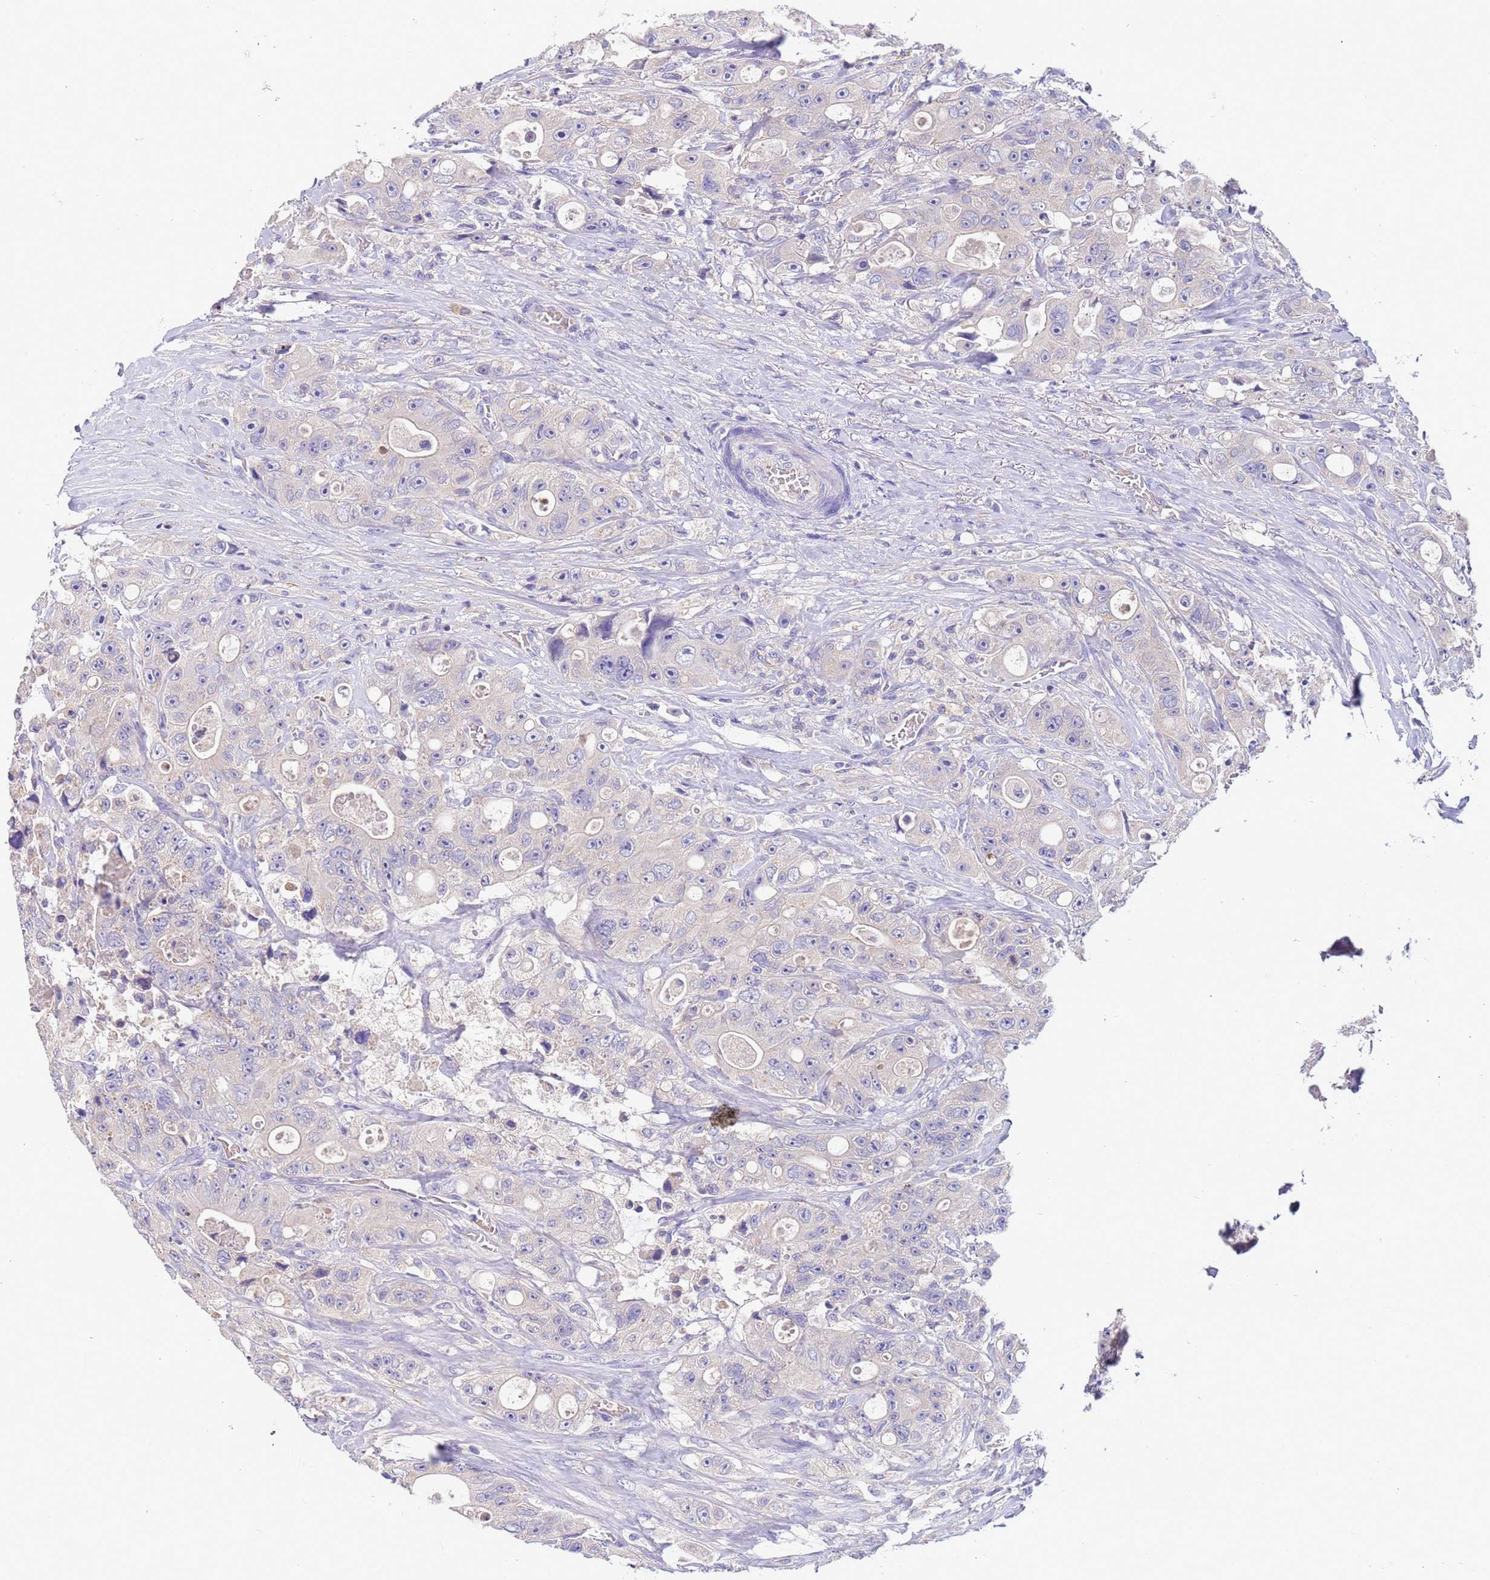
{"staining": {"intensity": "negative", "quantity": "none", "location": "none"}, "tissue": "colorectal cancer", "cell_type": "Tumor cells", "image_type": "cancer", "snomed": [{"axis": "morphology", "description": "Adenocarcinoma, NOS"}, {"axis": "topography", "description": "Colon"}], "caption": "This is a micrograph of IHC staining of adenocarcinoma (colorectal), which shows no staining in tumor cells.", "gene": "SLC24A3", "patient": {"sex": "female", "age": 46}}